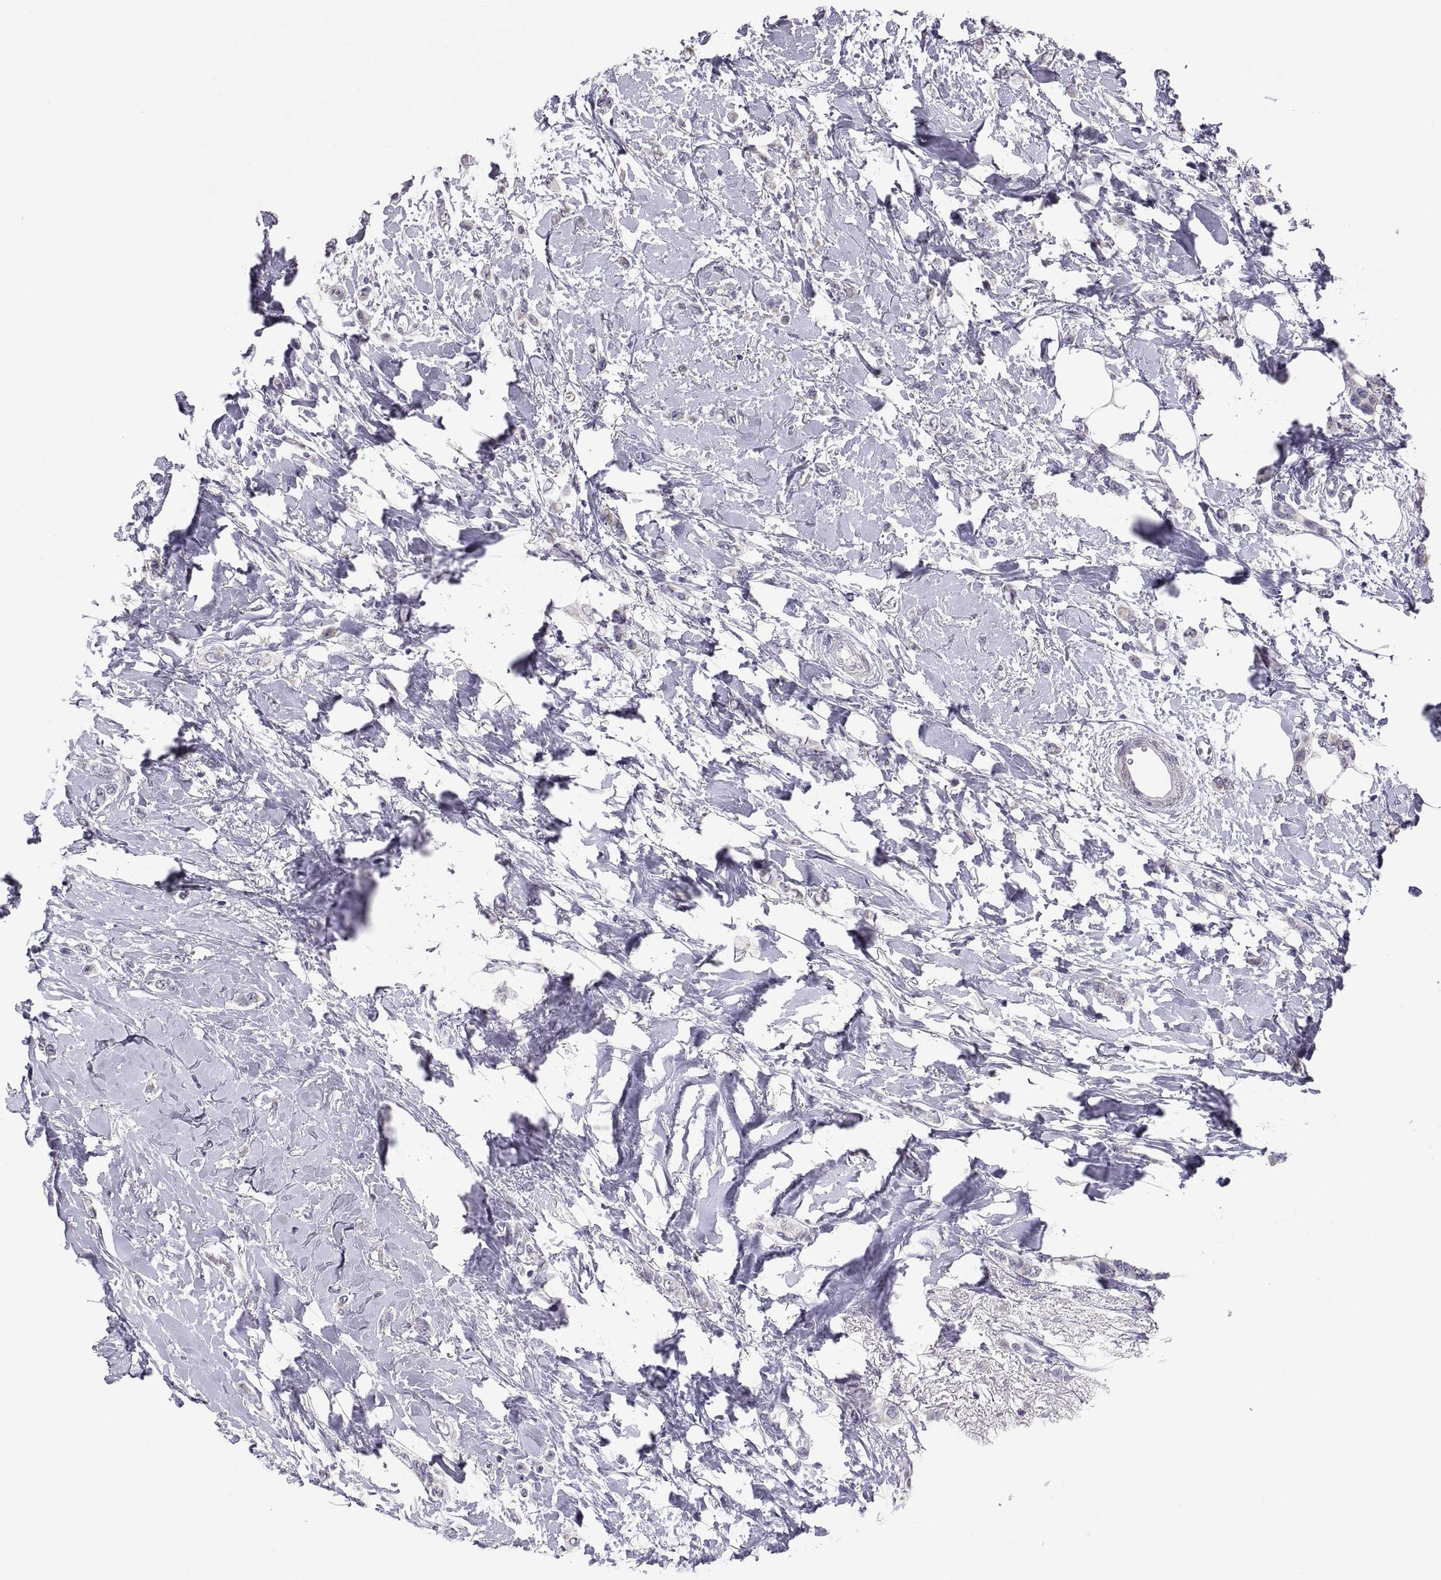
{"staining": {"intensity": "negative", "quantity": "none", "location": "none"}, "tissue": "breast cancer", "cell_type": "Tumor cells", "image_type": "cancer", "snomed": [{"axis": "morphology", "description": "Lobular carcinoma"}, {"axis": "topography", "description": "Breast"}], "caption": "IHC photomicrograph of human lobular carcinoma (breast) stained for a protein (brown), which demonstrates no expression in tumor cells.", "gene": "FAM170A", "patient": {"sex": "female", "age": 66}}